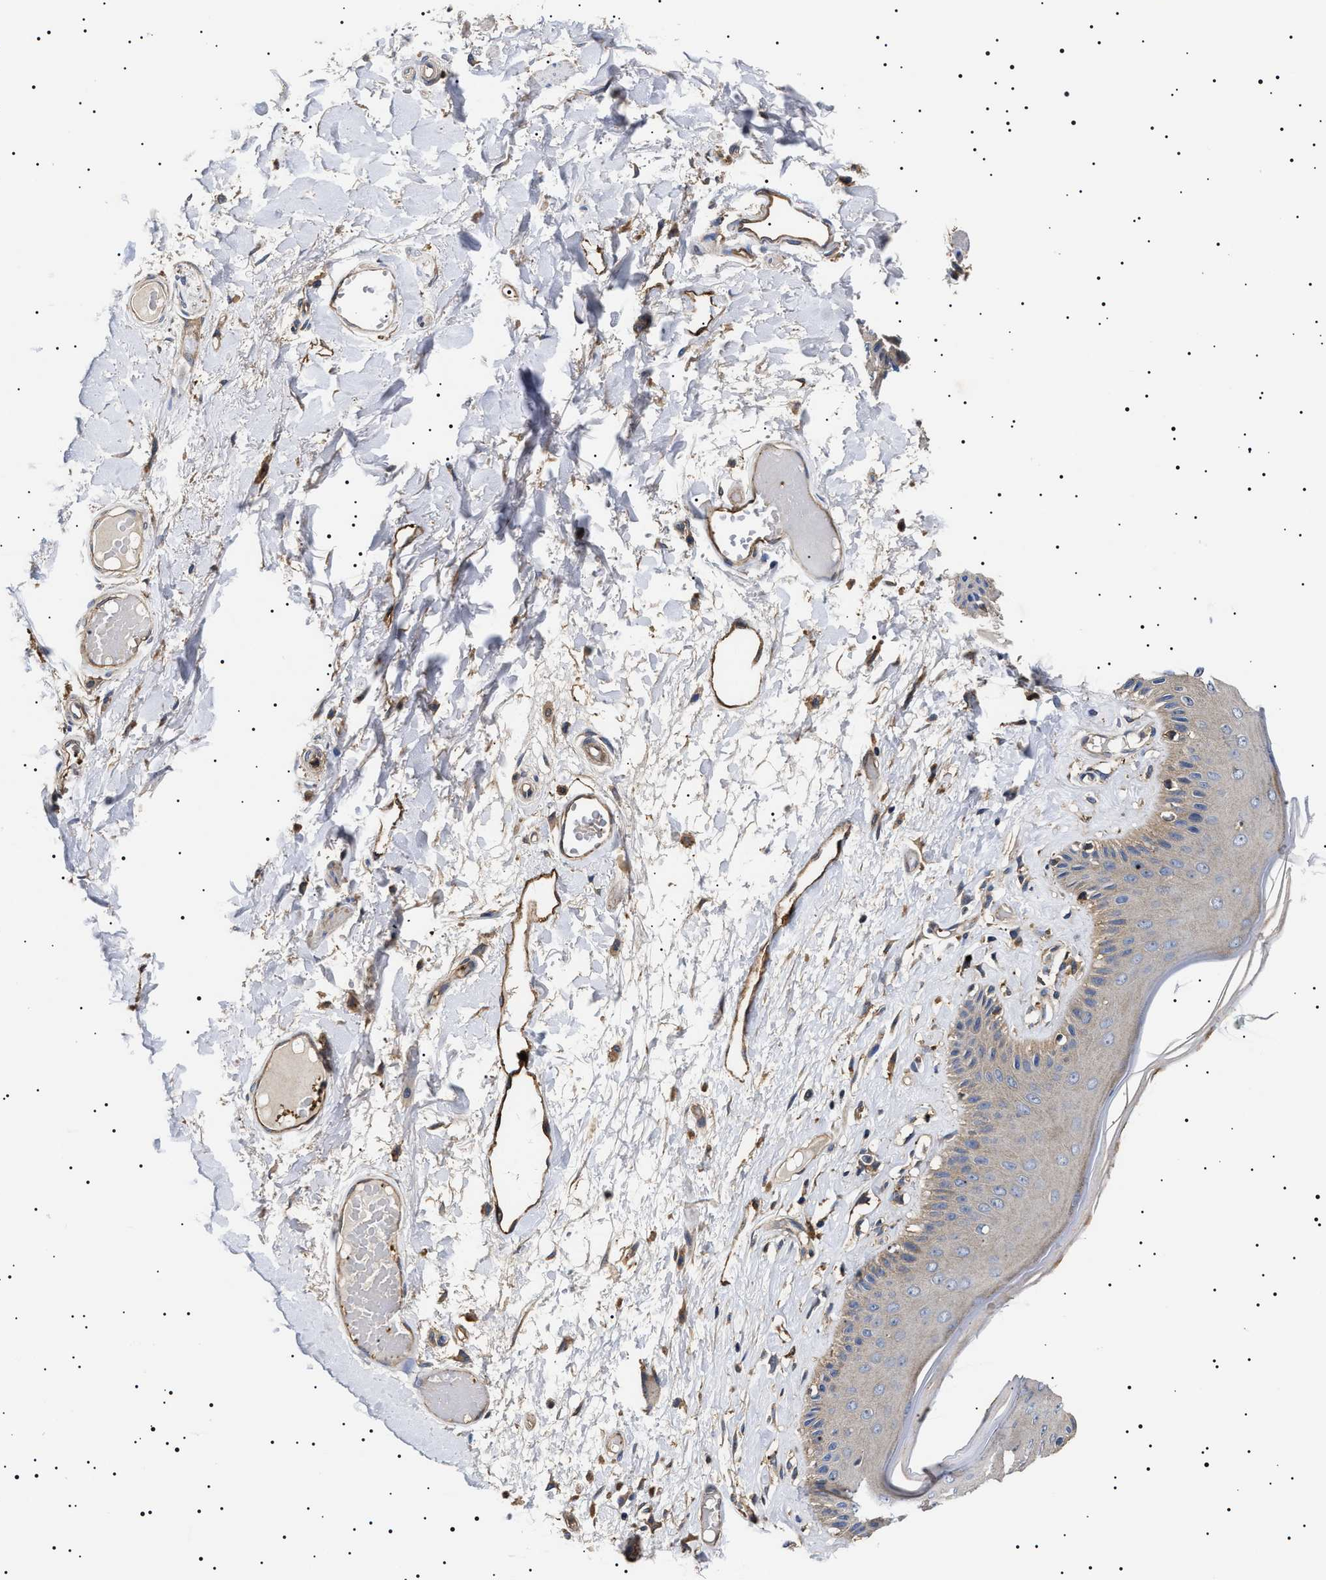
{"staining": {"intensity": "weak", "quantity": "25%-75%", "location": "cytoplasmic/membranous"}, "tissue": "skin", "cell_type": "Epidermal cells", "image_type": "normal", "snomed": [{"axis": "morphology", "description": "Normal tissue, NOS"}, {"axis": "topography", "description": "Vulva"}], "caption": "Immunohistochemistry image of benign human skin stained for a protein (brown), which displays low levels of weak cytoplasmic/membranous staining in approximately 25%-75% of epidermal cells.", "gene": "TPP2", "patient": {"sex": "female", "age": 73}}